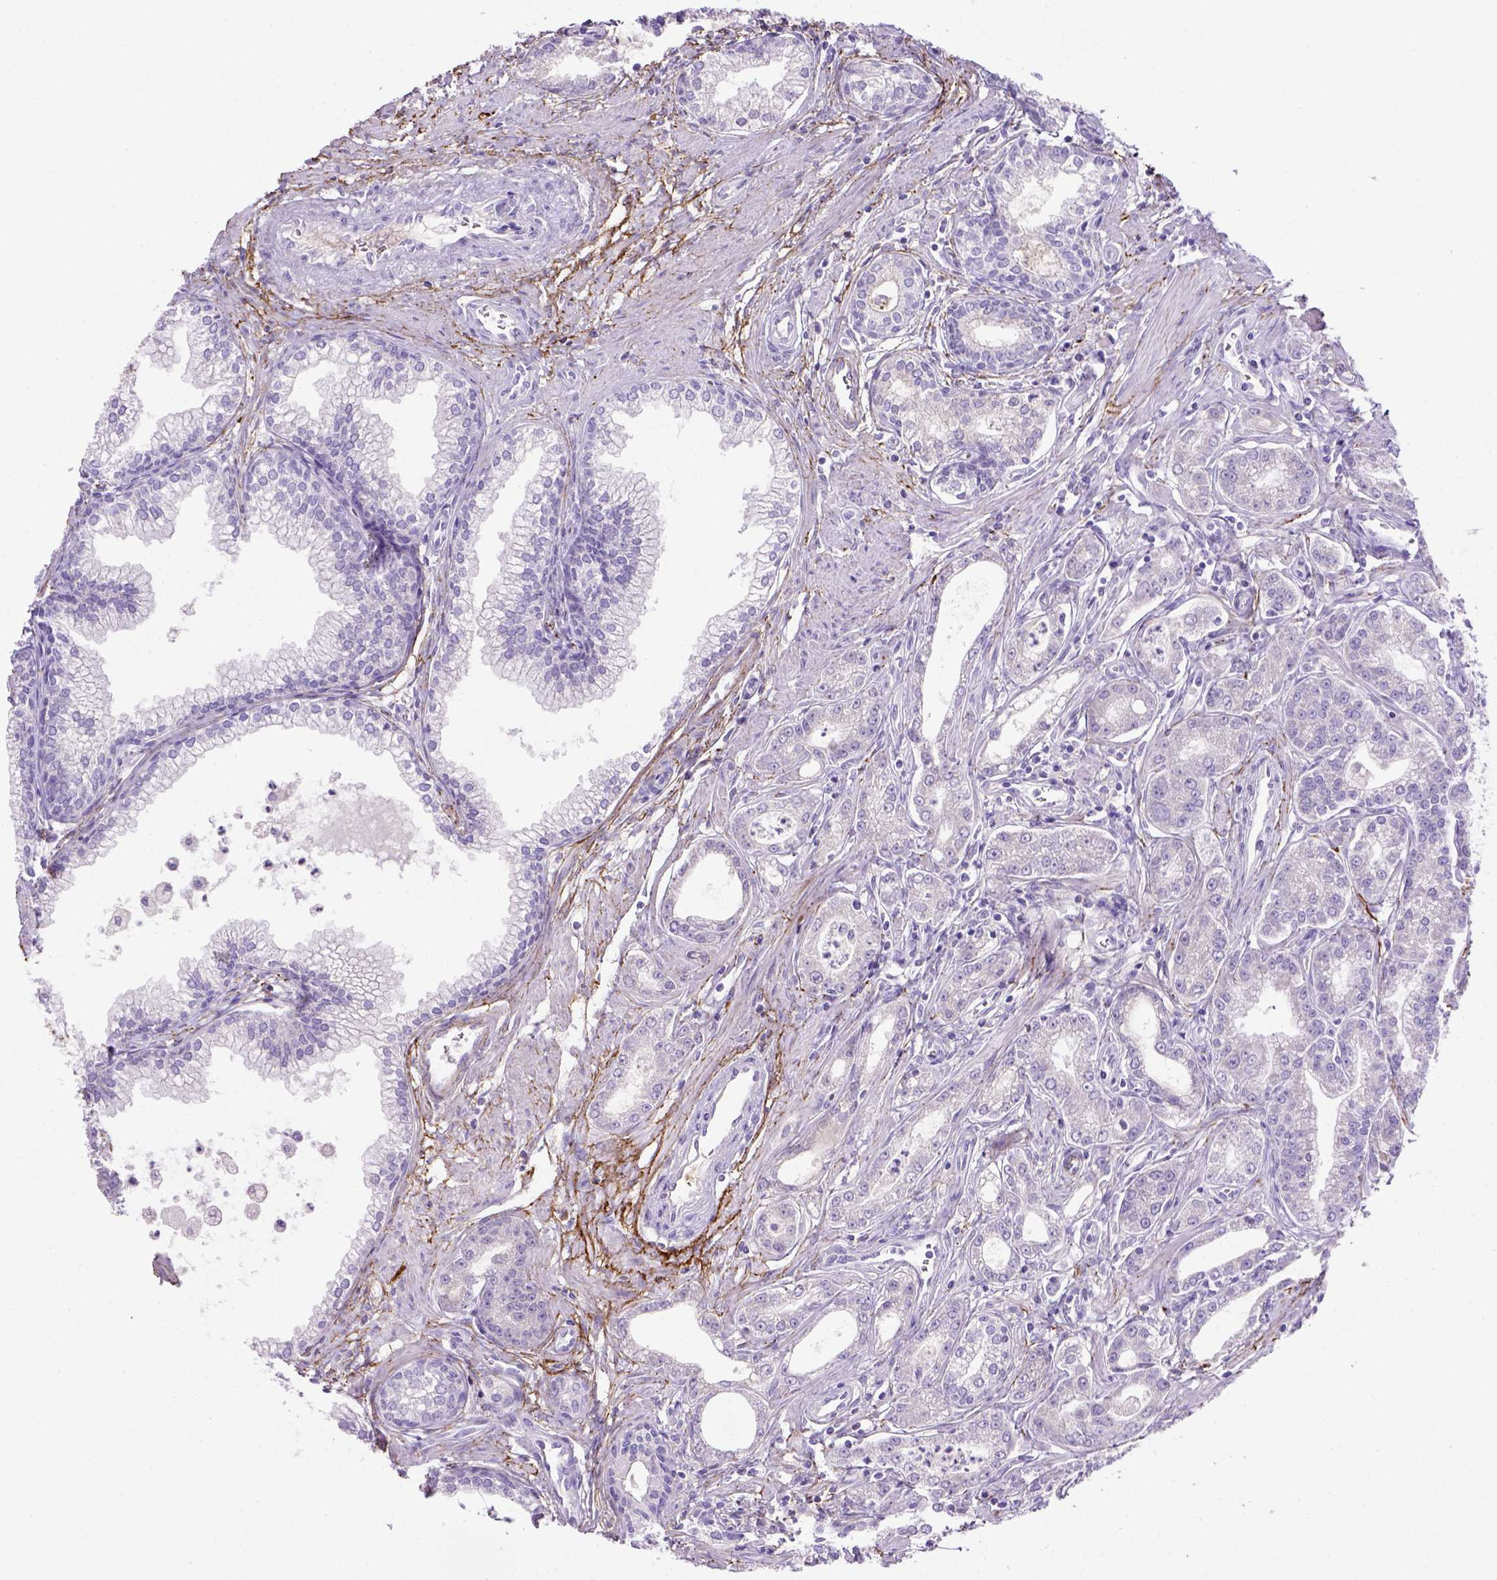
{"staining": {"intensity": "negative", "quantity": "none", "location": "none"}, "tissue": "prostate cancer", "cell_type": "Tumor cells", "image_type": "cancer", "snomed": [{"axis": "morphology", "description": "Adenocarcinoma, NOS"}, {"axis": "topography", "description": "Prostate"}], "caption": "Photomicrograph shows no significant protein expression in tumor cells of adenocarcinoma (prostate).", "gene": "SIRPD", "patient": {"sex": "male", "age": 71}}